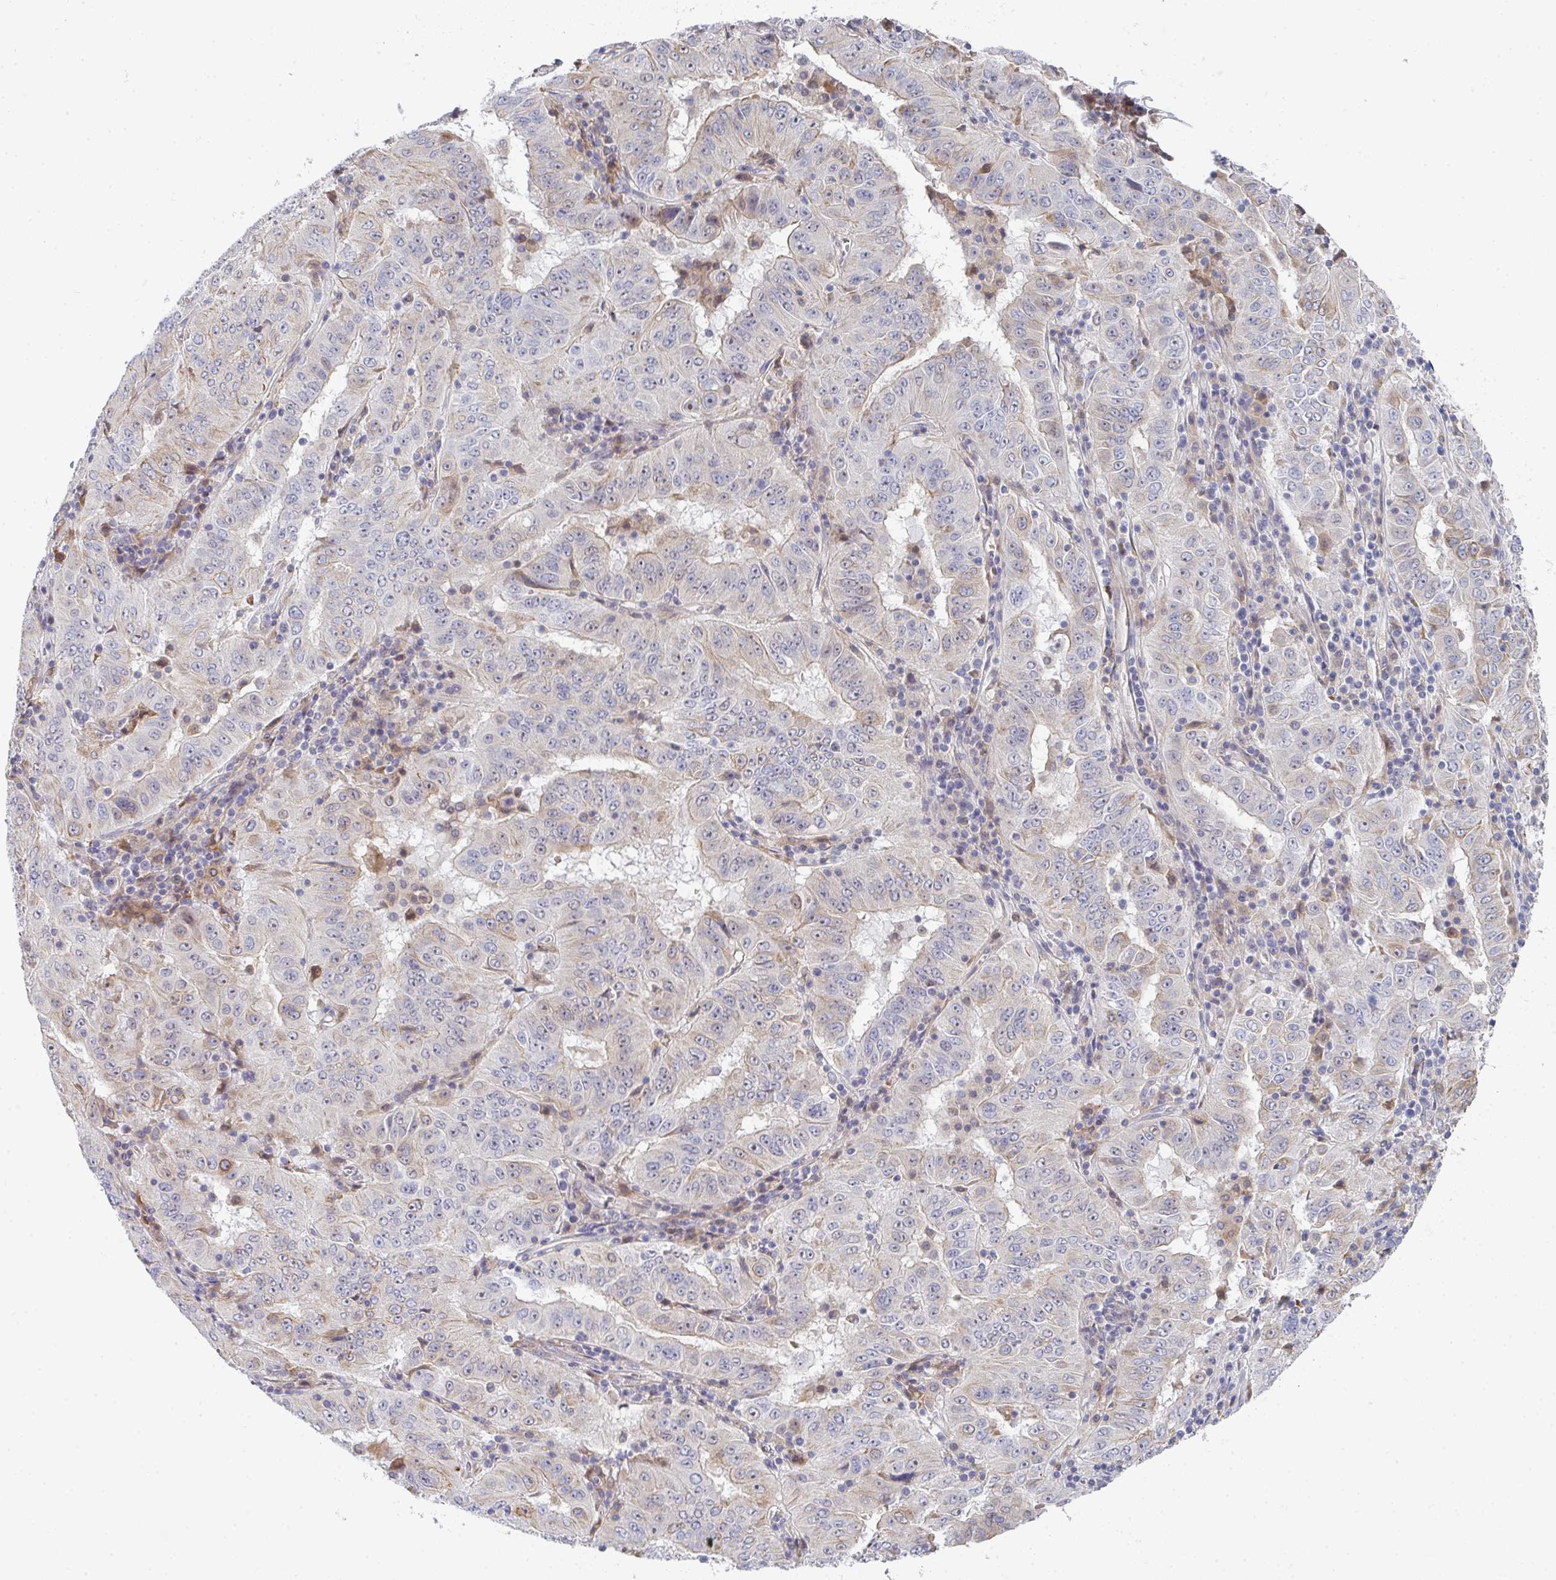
{"staining": {"intensity": "weak", "quantity": "25%-75%", "location": "cytoplasmic/membranous"}, "tissue": "pancreatic cancer", "cell_type": "Tumor cells", "image_type": "cancer", "snomed": [{"axis": "morphology", "description": "Adenocarcinoma, NOS"}, {"axis": "topography", "description": "Pancreas"}], "caption": "Immunohistochemistry (IHC) photomicrograph of human pancreatic cancer stained for a protein (brown), which displays low levels of weak cytoplasmic/membranous expression in about 25%-75% of tumor cells.", "gene": "KLHL33", "patient": {"sex": "male", "age": 63}}